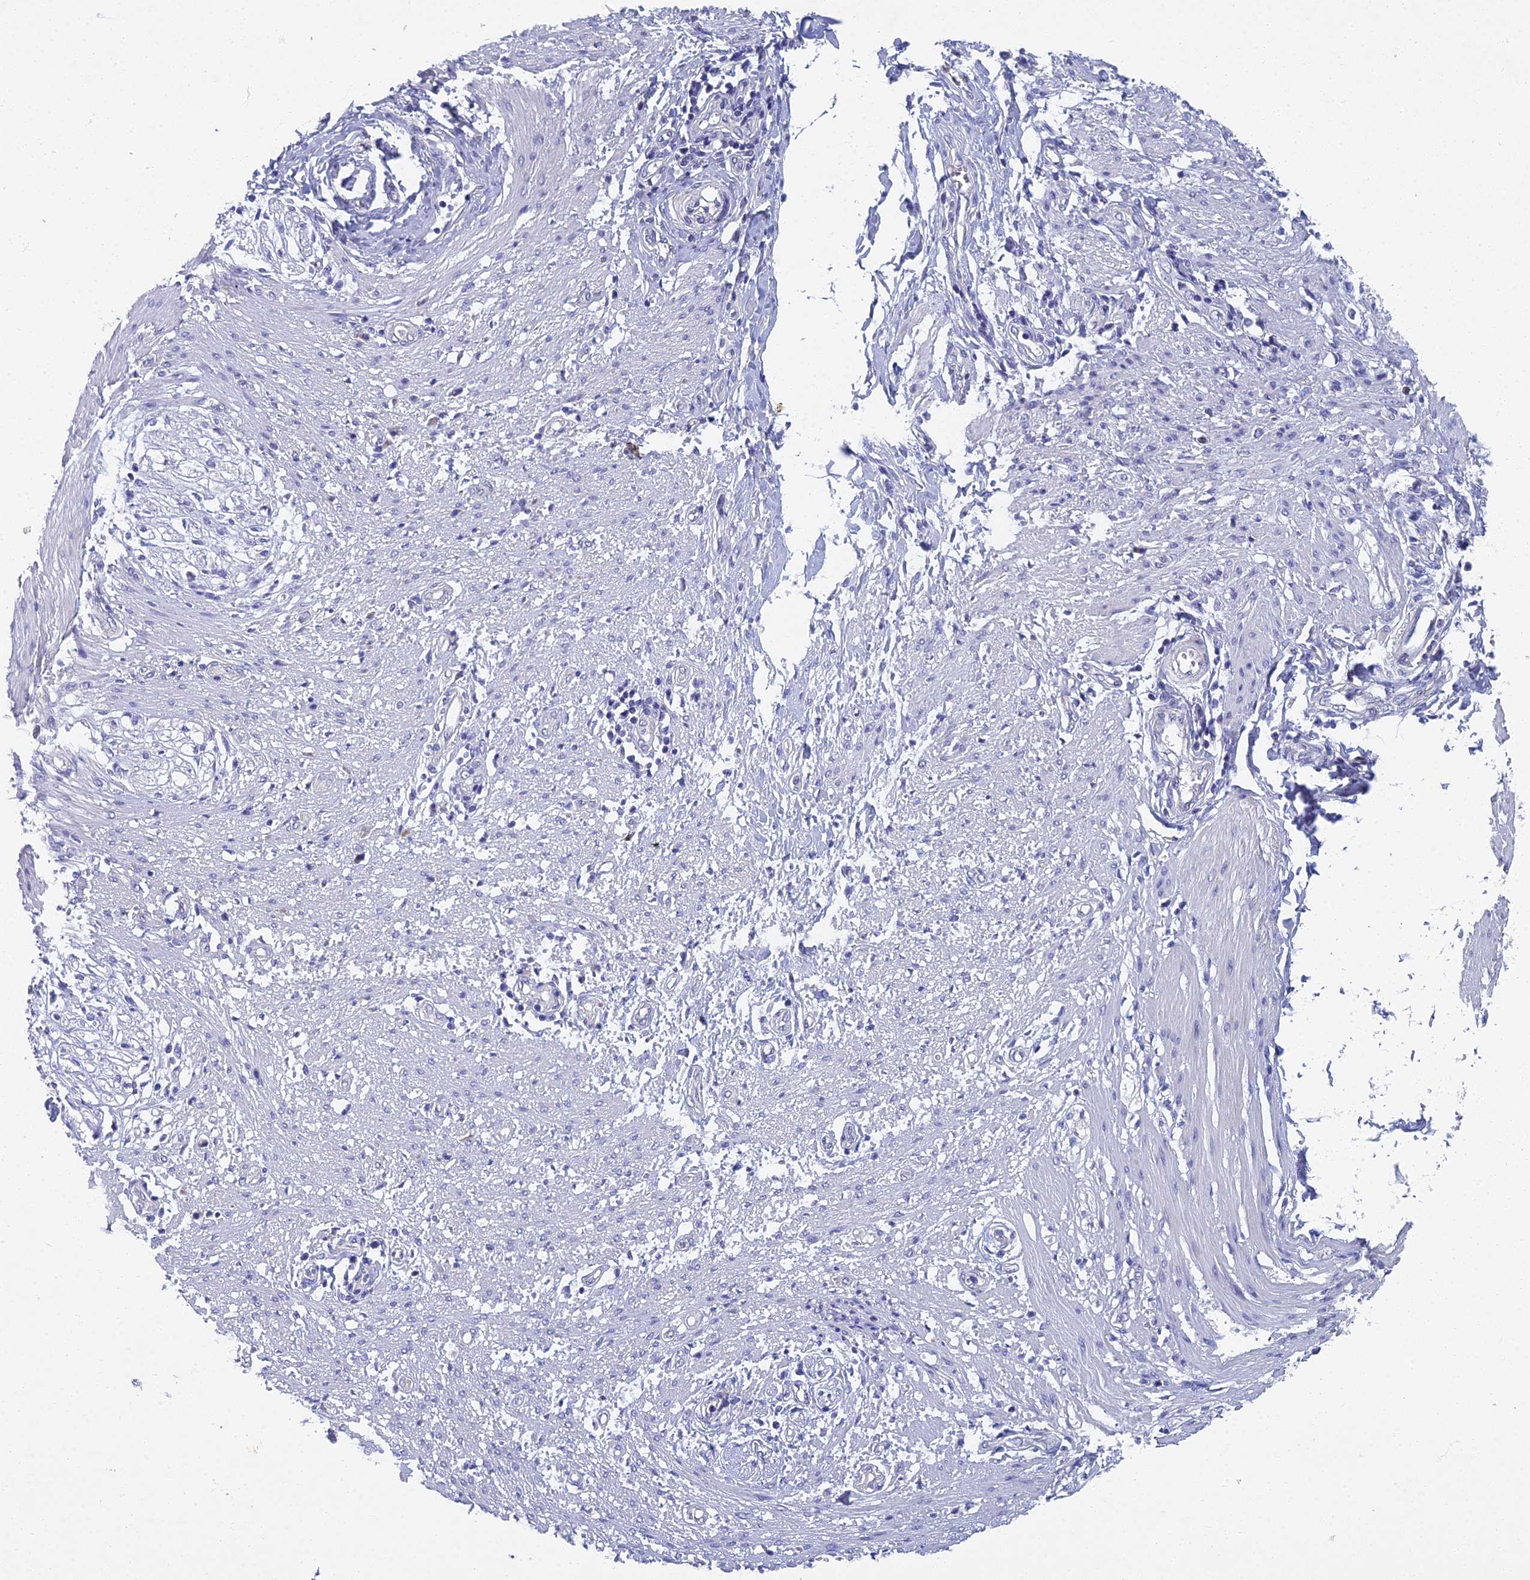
{"staining": {"intensity": "negative", "quantity": "none", "location": "none"}, "tissue": "smooth muscle", "cell_type": "Smooth muscle cells", "image_type": "normal", "snomed": [{"axis": "morphology", "description": "Normal tissue, NOS"}, {"axis": "morphology", "description": "Adenocarcinoma, NOS"}, {"axis": "topography", "description": "Colon"}, {"axis": "topography", "description": "Peripheral nerve tissue"}], "caption": "Smooth muscle stained for a protein using IHC reveals no staining smooth muscle cells.", "gene": "SPIN4", "patient": {"sex": "male", "age": 14}}